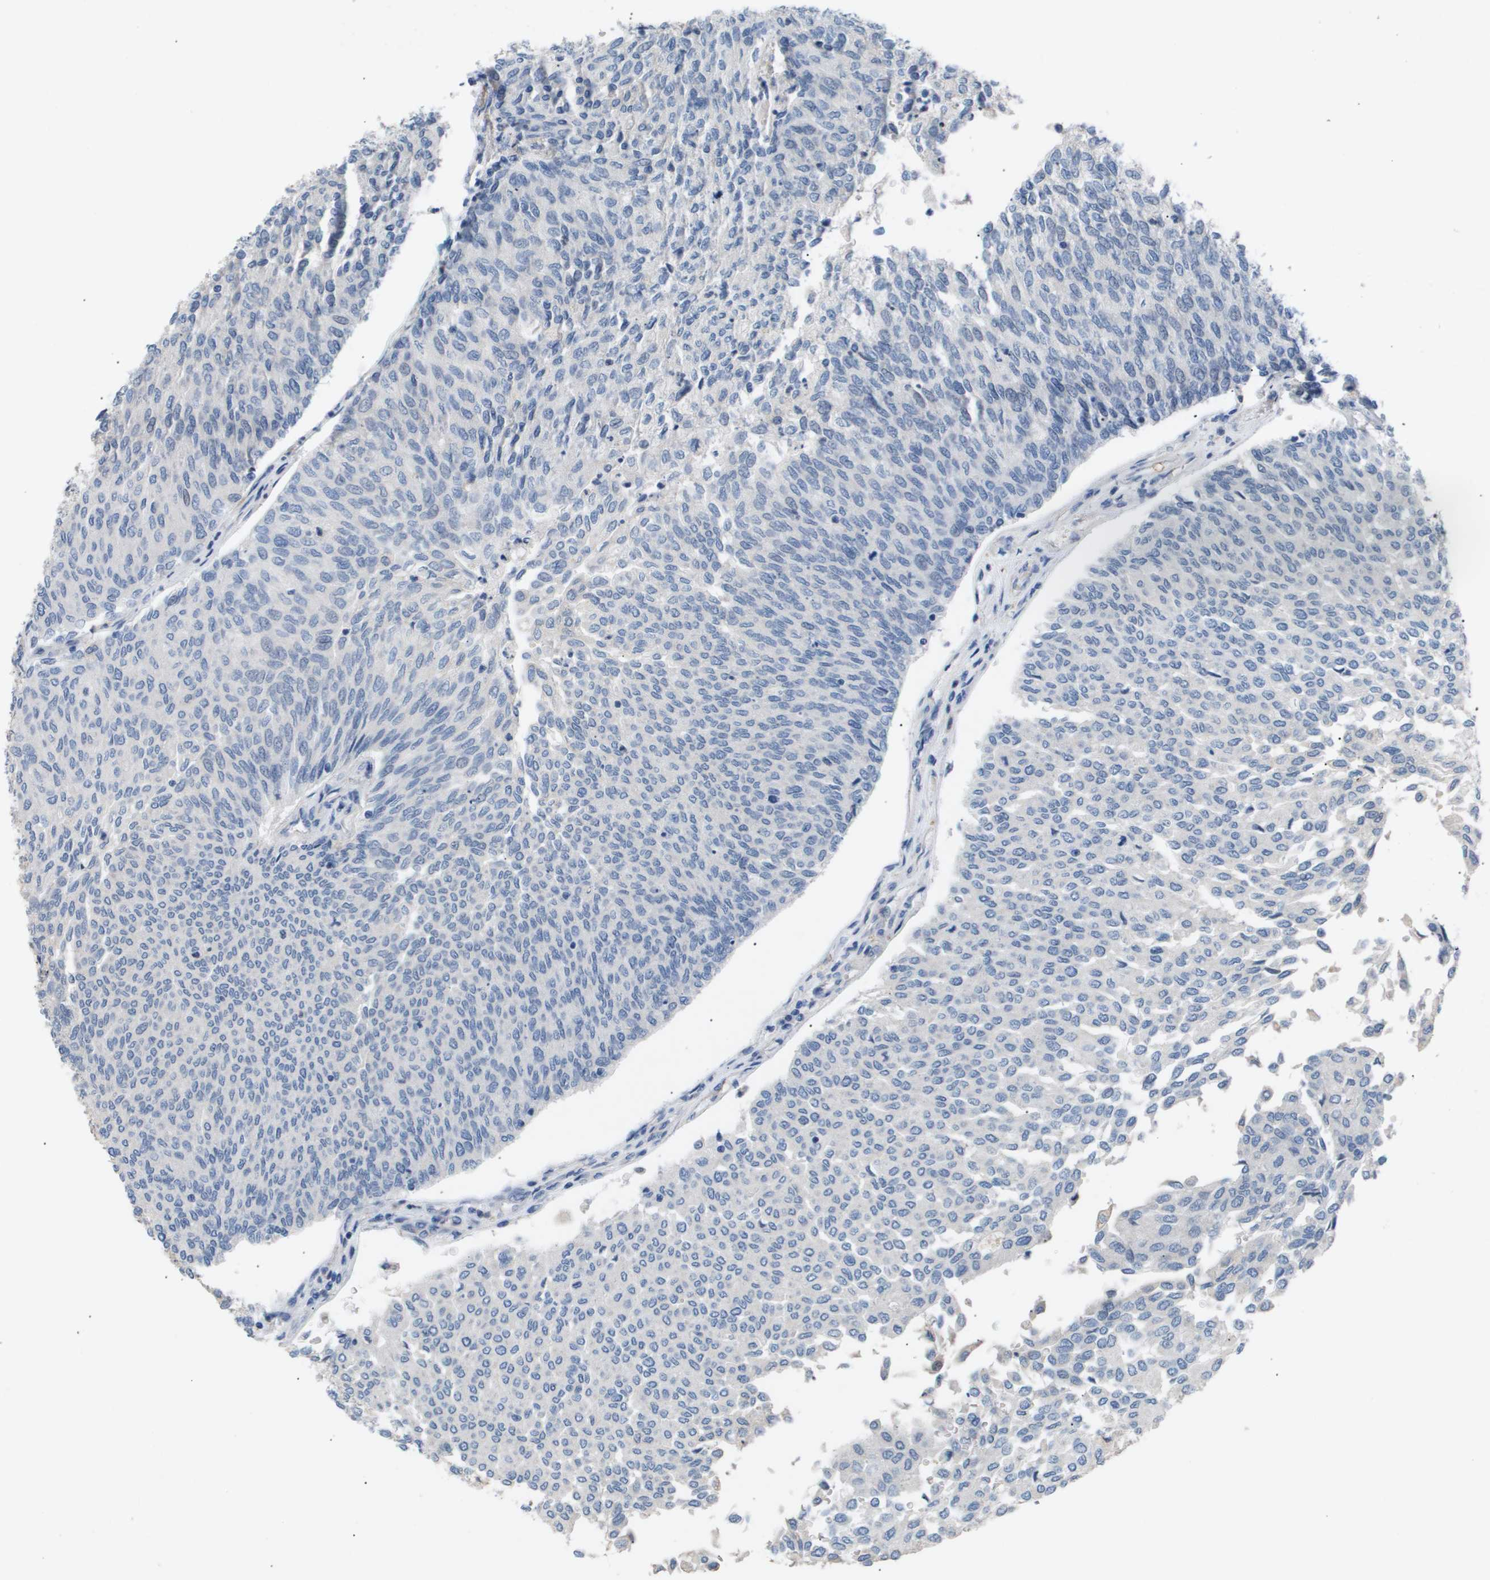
{"staining": {"intensity": "negative", "quantity": "none", "location": "none"}, "tissue": "urothelial cancer", "cell_type": "Tumor cells", "image_type": "cancer", "snomed": [{"axis": "morphology", "description": "Urothelial carcinoma, Low grade"}, {"axis": "topography", "description": "Urinary bladder"}], "caption": "Urothelial carcinoma (low-grade) was stained to show a protein in brown. There is no significant staining in tumor cells. (Brightfield microscopy of DAB immunohistochemistry (IHC) at high magnification).", "gene": "AKR1A1", "patient": {"sex": "female", "age": 79}}